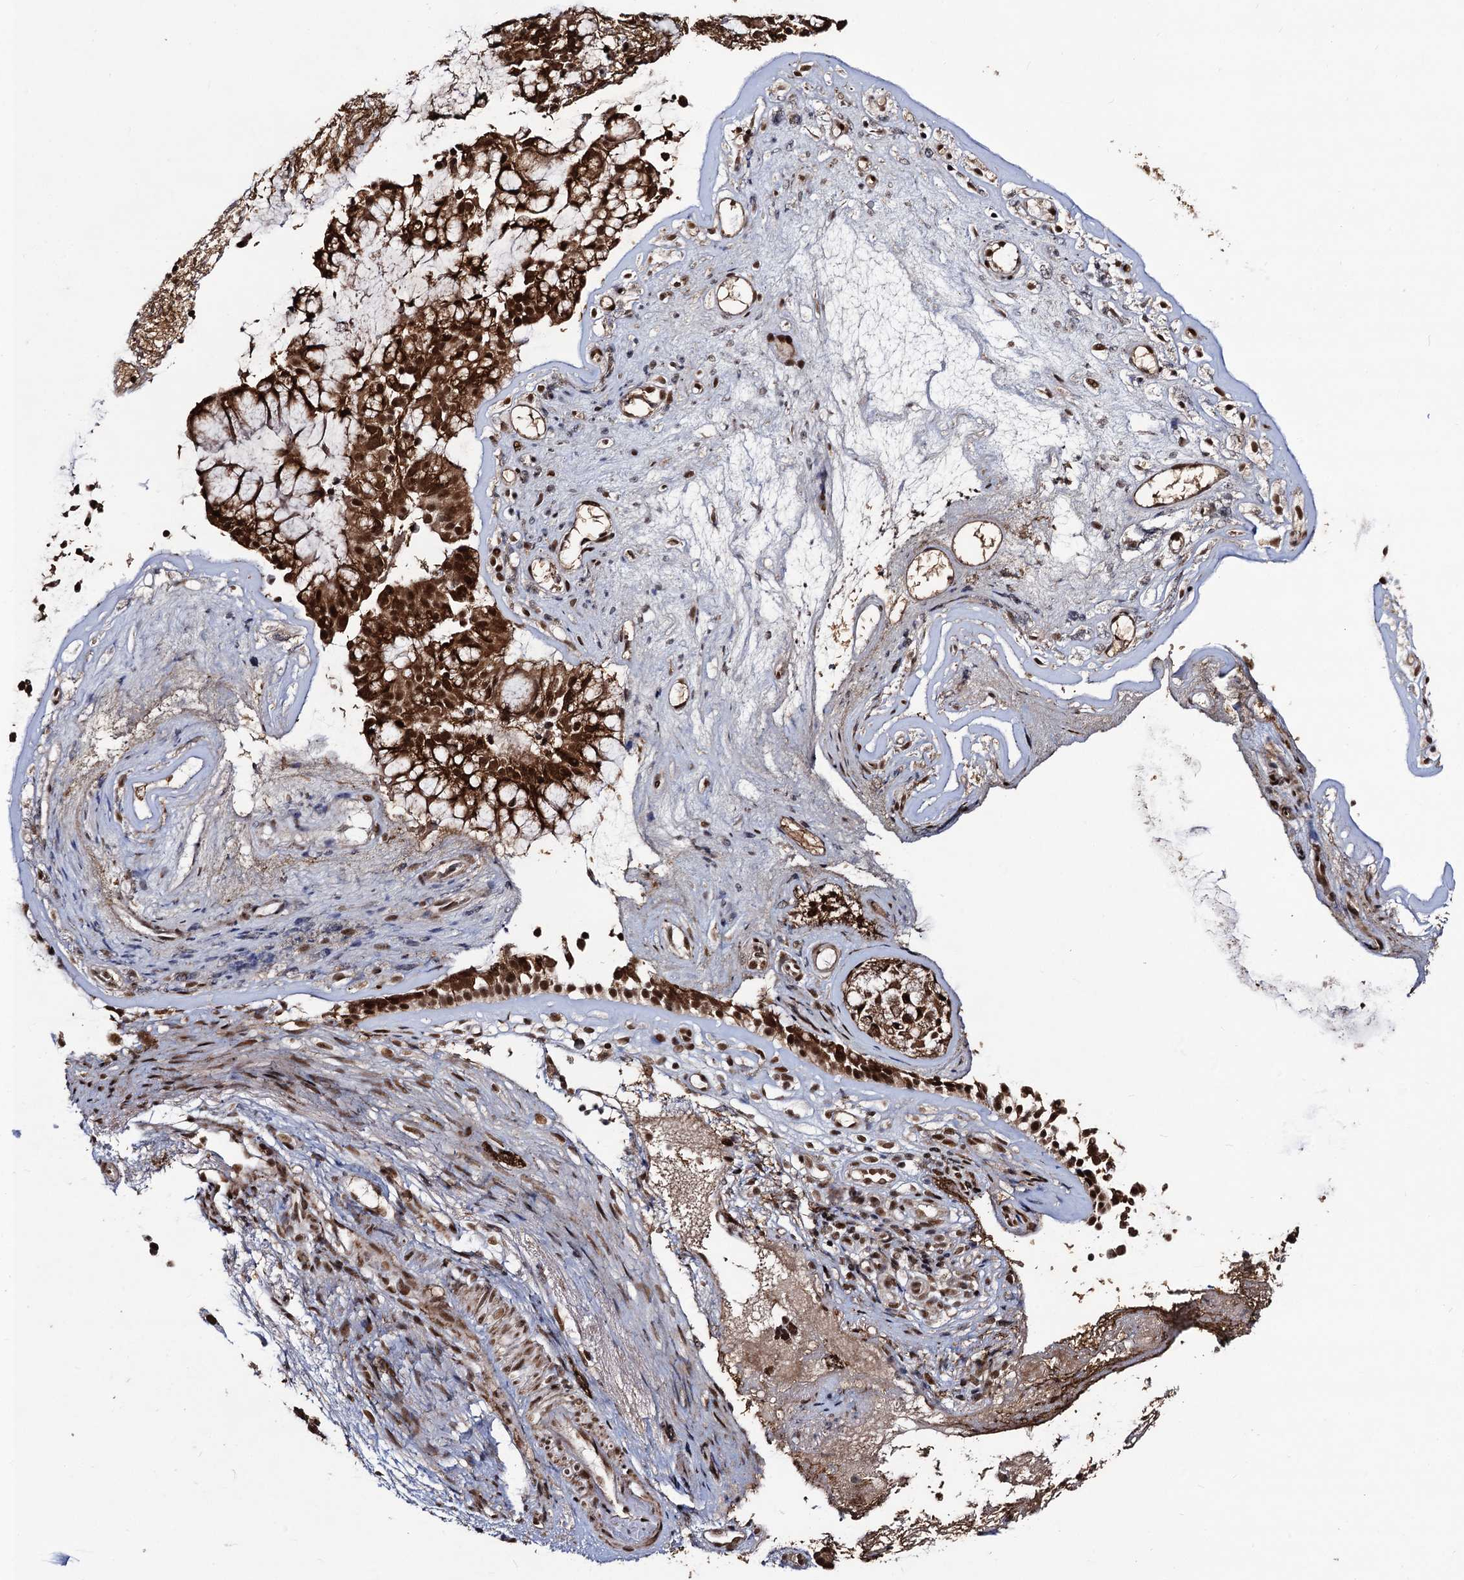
{"staining": {"intensity": "strong", "quantity": ">75%", "location": "cytoplasmic/membranous,nuclear"}, "tissue": "nasopharynx", "cell_type": "Respiratory epithelial cells", "image_type": "normal", "snomed": [{"axis": "morphology", "description": "Normal tissue, NOS"}, {"axis": "topography", "description": "Nasopharynx"}], "caption": "Protein staining of benign nasopharynx exhibits strong cytoplasmic/membranous,nuclear staining in about >75% of respiratory epithelial cells.", "gene": "SFSWAP", "patient": {"sex": "female", "age": 39}}